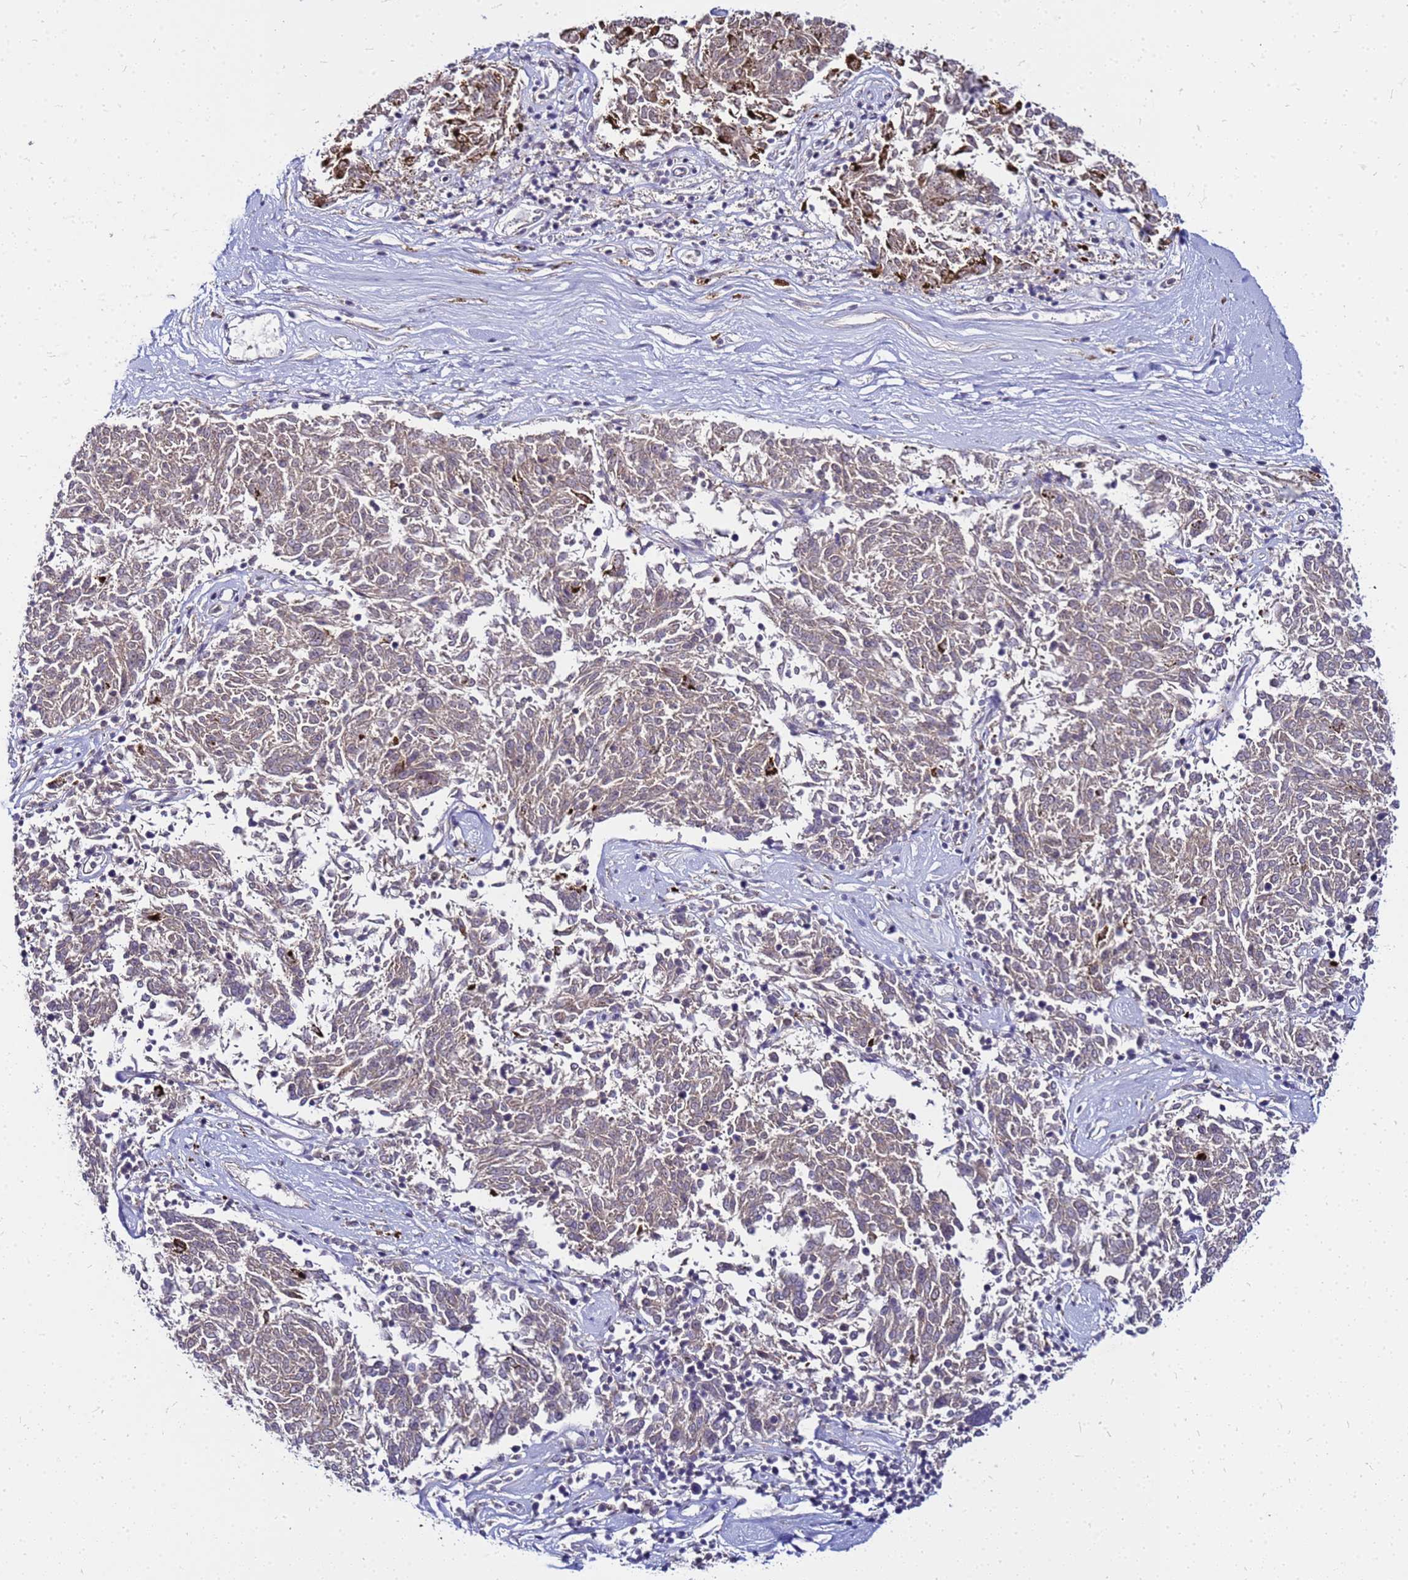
{"staining": {"intensity": "weak", "quantity": "25%-75%", "location": "cytoplasmic/membranous"}, "tissue": "melanoma", "cell_type": "Tumor cells", "image_type": "cancer", "snomed": [{"axis": "morphology", "description": "Malignant melanoma, NOS"}, {"axis": "topography", "description": "Skin"}], "caption": "Immunohistochemistry (IHC) photomicrograph of neoplastic tissue: human melanoma stained using immunohistochemistry shows low levels of weak protein expression localized specifically in the cytoplasmic/membranous of tumor cells, appearing as a cytoplasmic/membranous brown color.", "gene": "SAT1", "patient": {"sex": "female", "age": 72}}